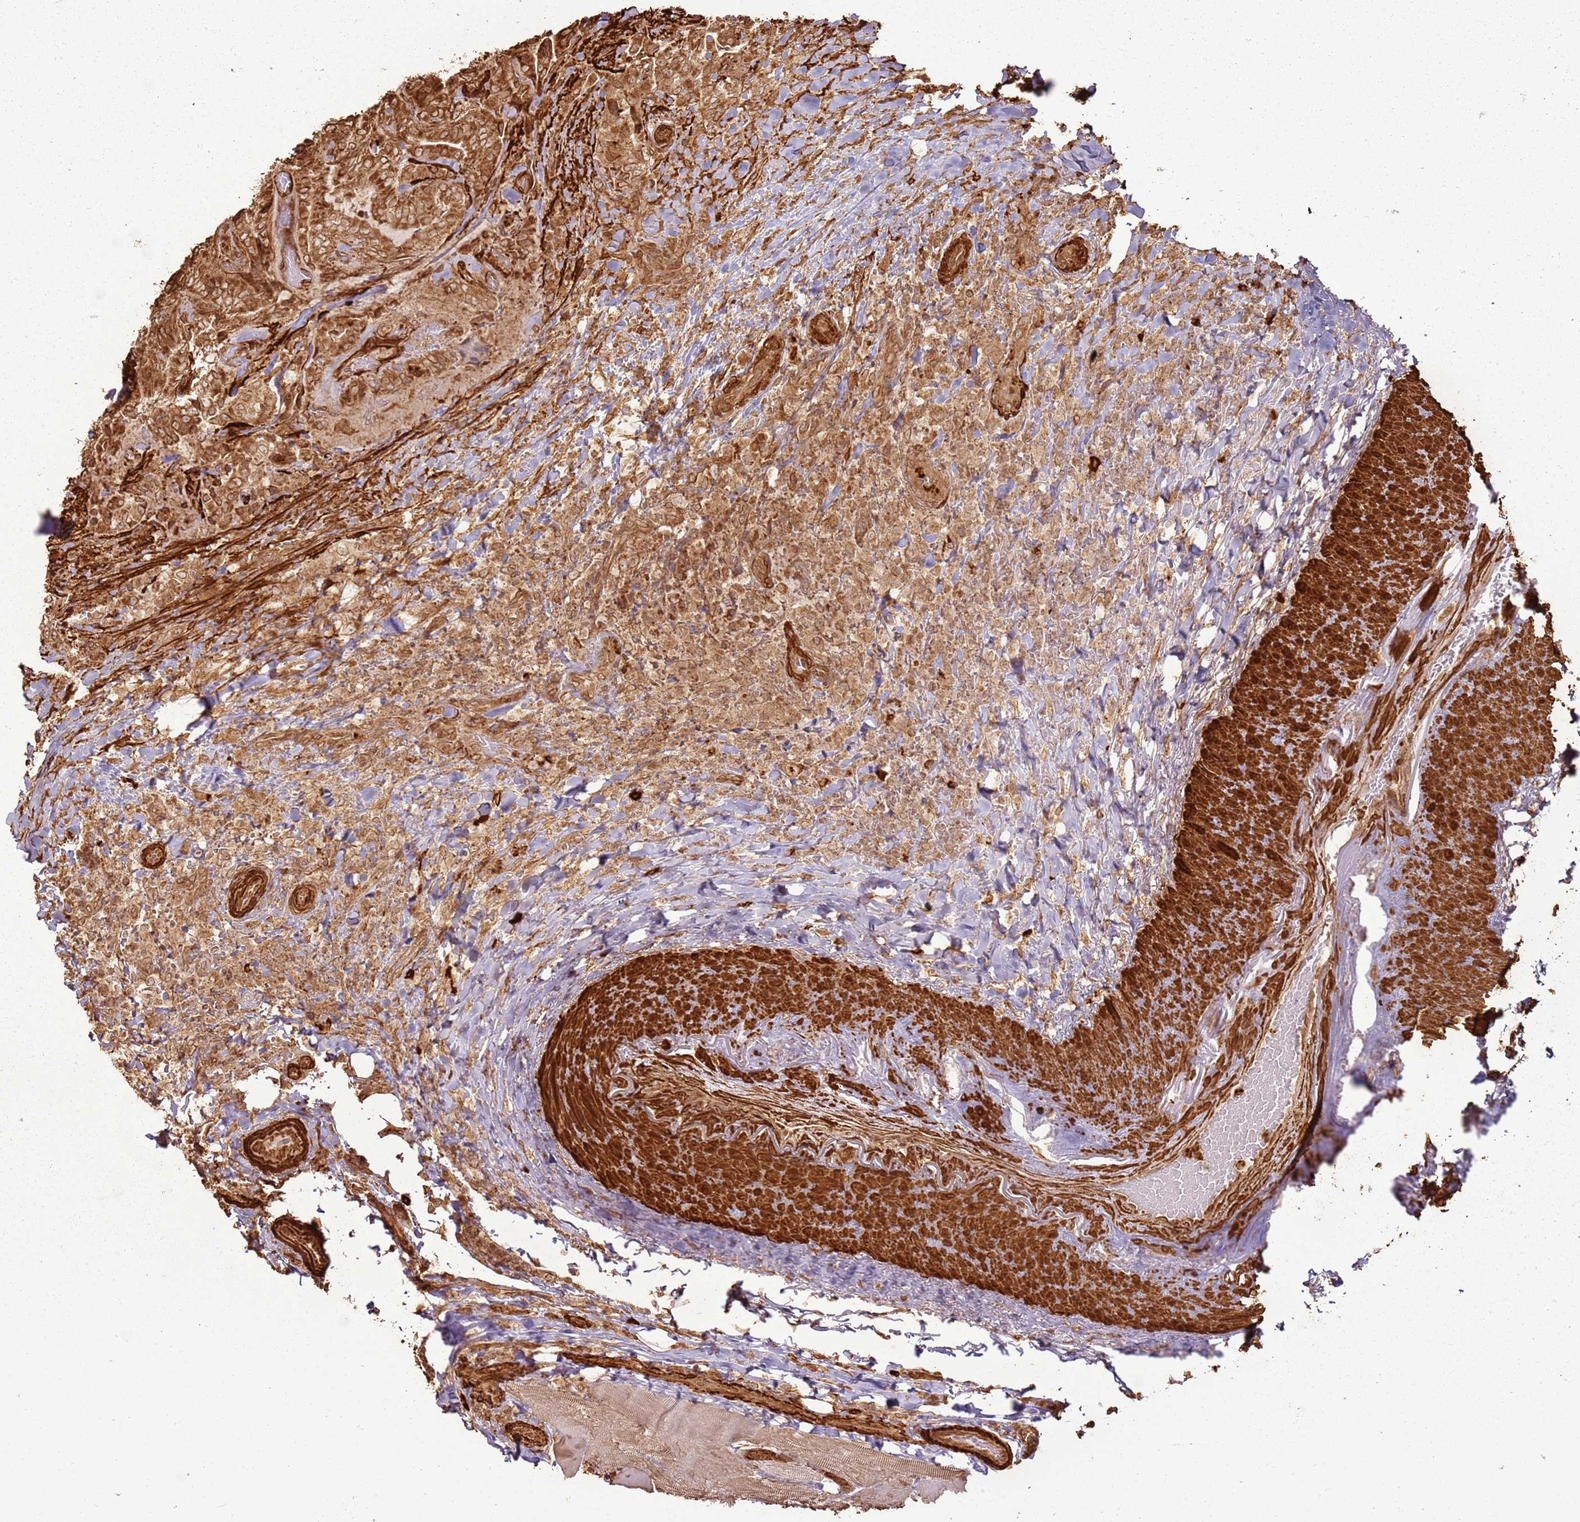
{"staining": {"intensity": "strong", "quantity": ">75%", "location": "cytoplasmic/membranous"}, "tissue": "thyroid cancer", "cell_type": "Tumor cells", "image_type": "cancer", "snomed": [{"axis": "morphology", "description": "Papillary adenocarcinoma, NOS"}, {"axis": "topography", "description": "Thyroid gland"}], "caption": "Brown immunohistochemical staining in human thyroid papillary adenocarcinoma reveals strong cytoplasmic/membranous staining in approximately >75% of tumor cells.", "gene": "DDX59", "patient": {"sex": "male", "age": 61}}